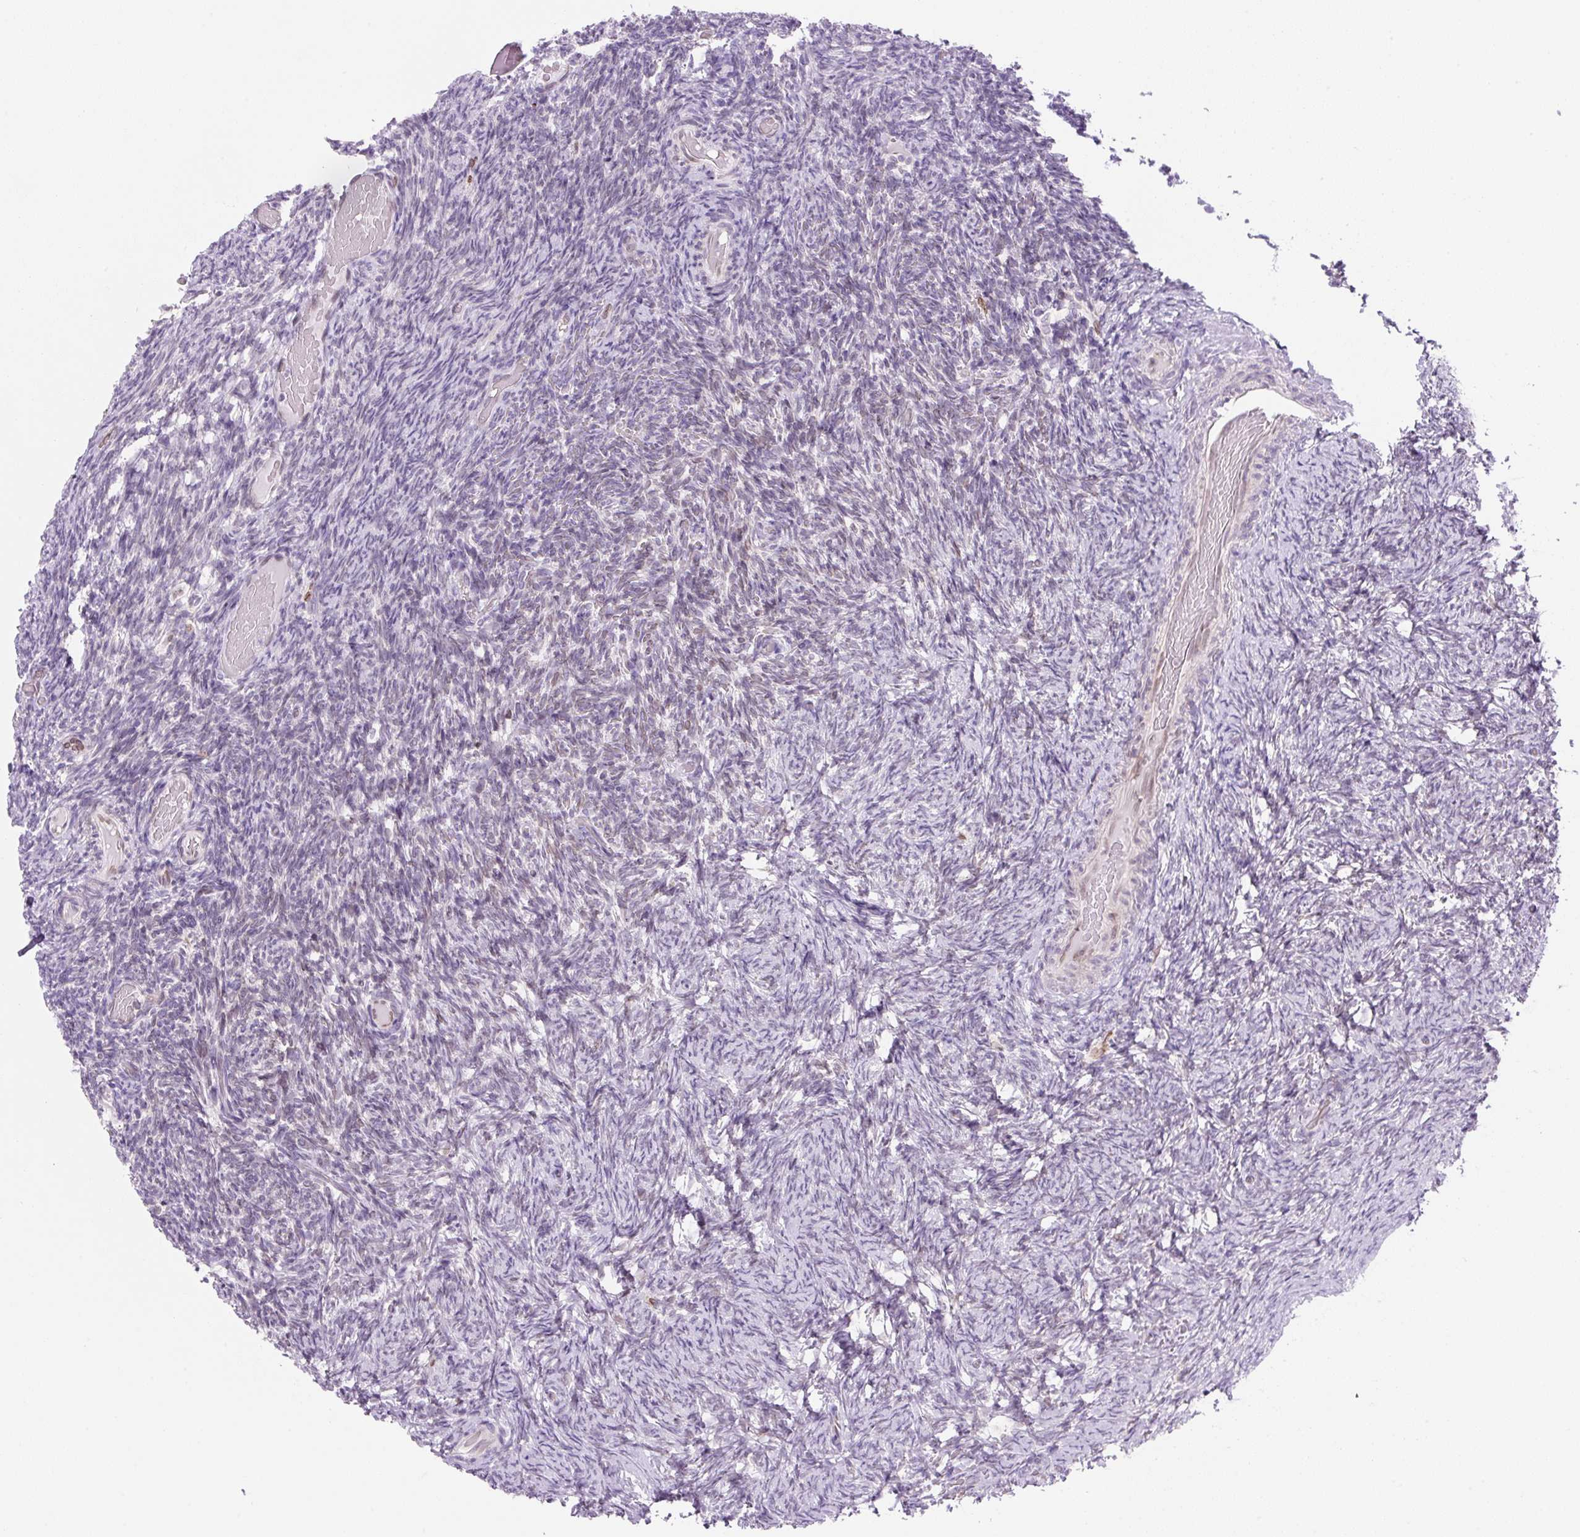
{"staining": {"intensity": "weak", "quantity": ">75%", "location": "cytoplasmic/membranous"}, "tissue": "ovary", "cell_type": "Follicle cells", "image_type": "normal", "snomed": [{"axis": "morphology", "description": "Normal tissue, NOS"}, {"axis": "topography", "description": "Ovary"}], "caption": "Immunohistochemical staining of unremarkable ovary shows weak cytoplasmic/membranous protein positivity in approximately >75% of follicle cells. The staining was performed using DAB (3,3'-diaminobenzidine), with brown indicating positive protein expression. Nuclei are stained blue with hematoxylin.", "gene": "SYNE3", "patient": {"sex": "female", "age": 34}}